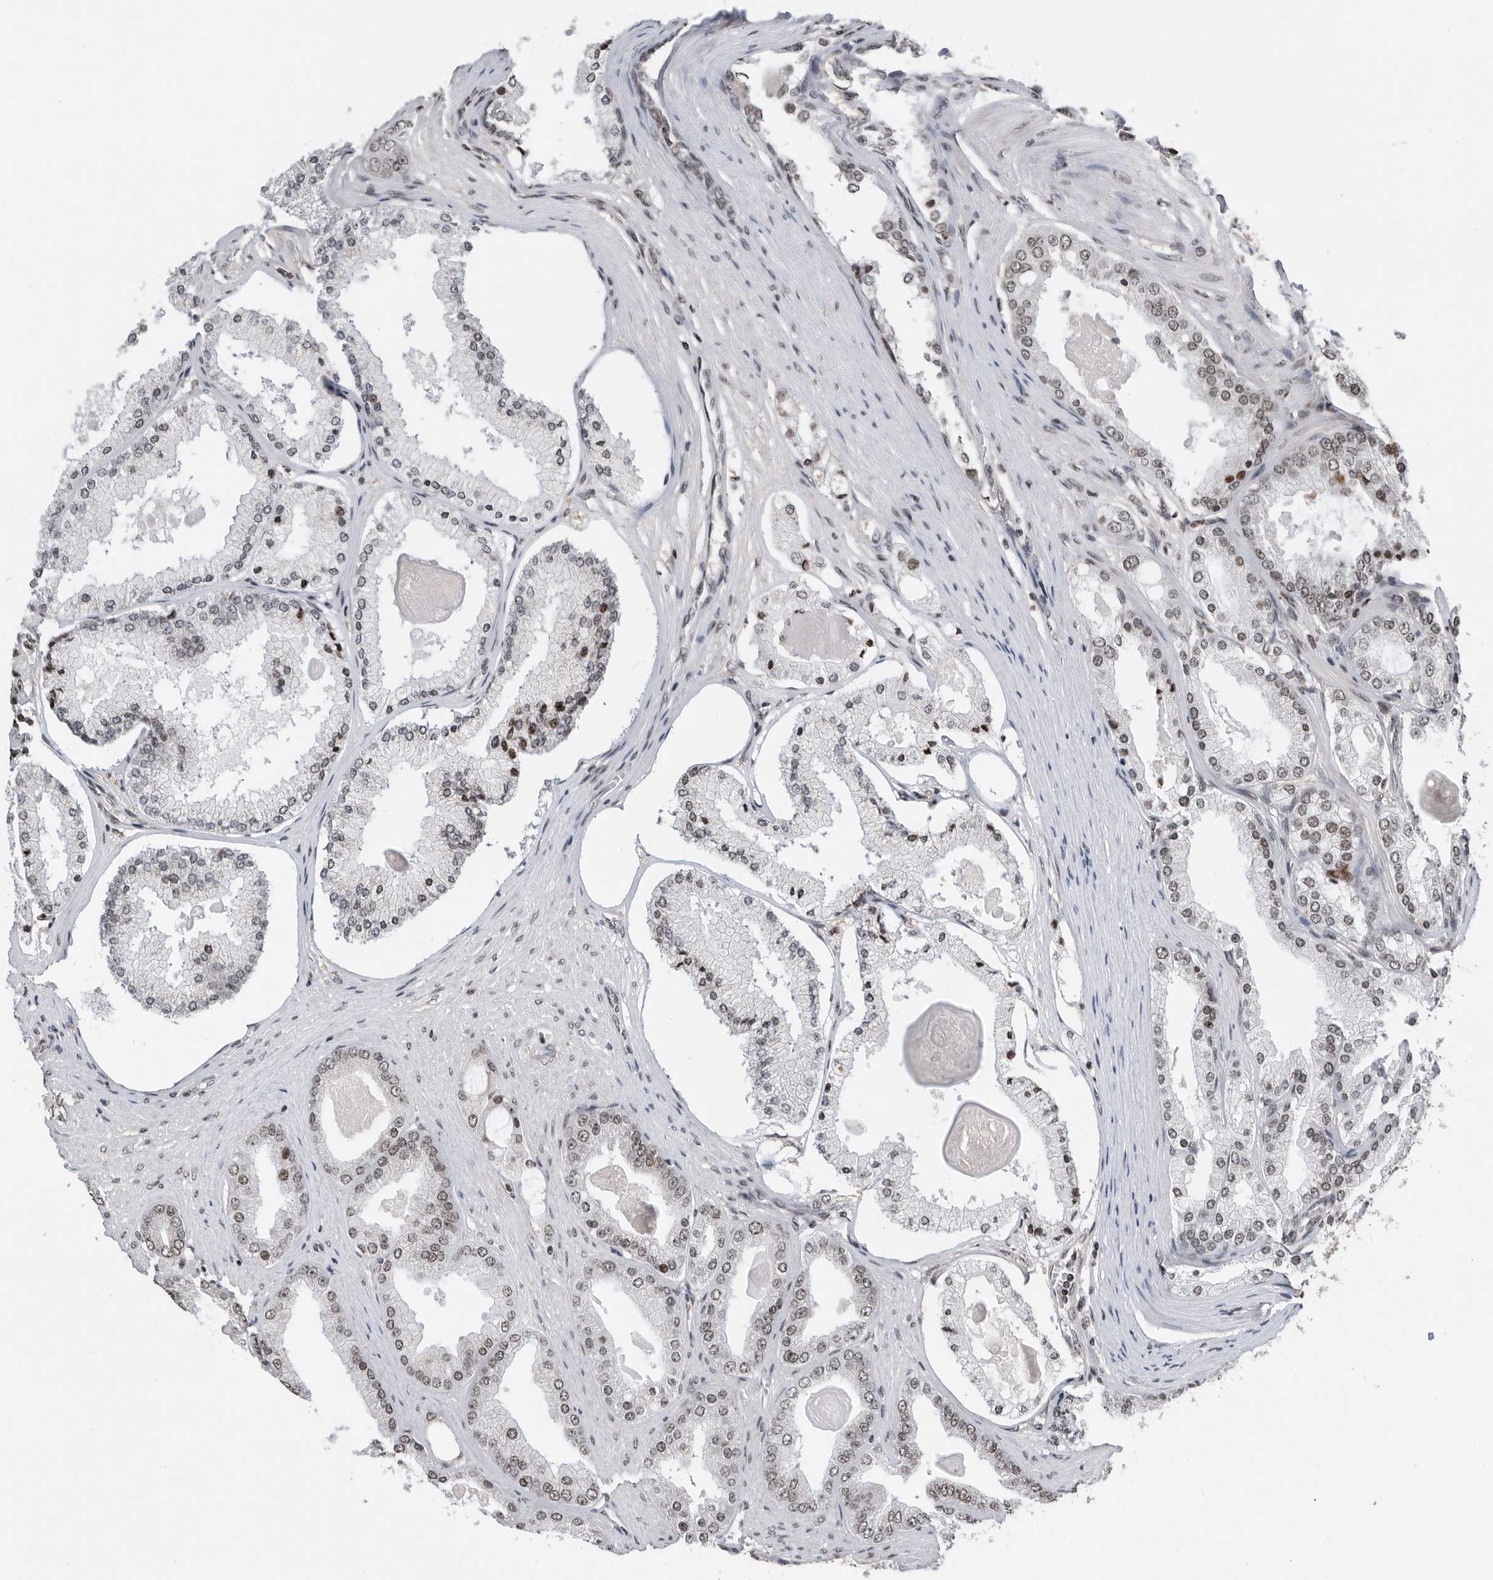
{"staining": {"intensity": "weak", "quantity": "25%-75%", "location": "nuclear"}, "tissue": "prostate cancer", "cell_type": "Tumor cells", "image_type": "cancer", "snomed": [{"axis": "morphology", "description": "Adenocarcinoma, High grade"}, {"axis": "topography", "description": "Prostate"}], "caption": "IHC image of neoplastic tissue: prostate cancer stained using immunohistochemistry reveals low levels of weak protein expression localized specifically in the nuclear of tumor cells, appearing as a nuclear brown color.", "gene": "SNRNP48", "patient": {"sex": "male", "age": 60}}